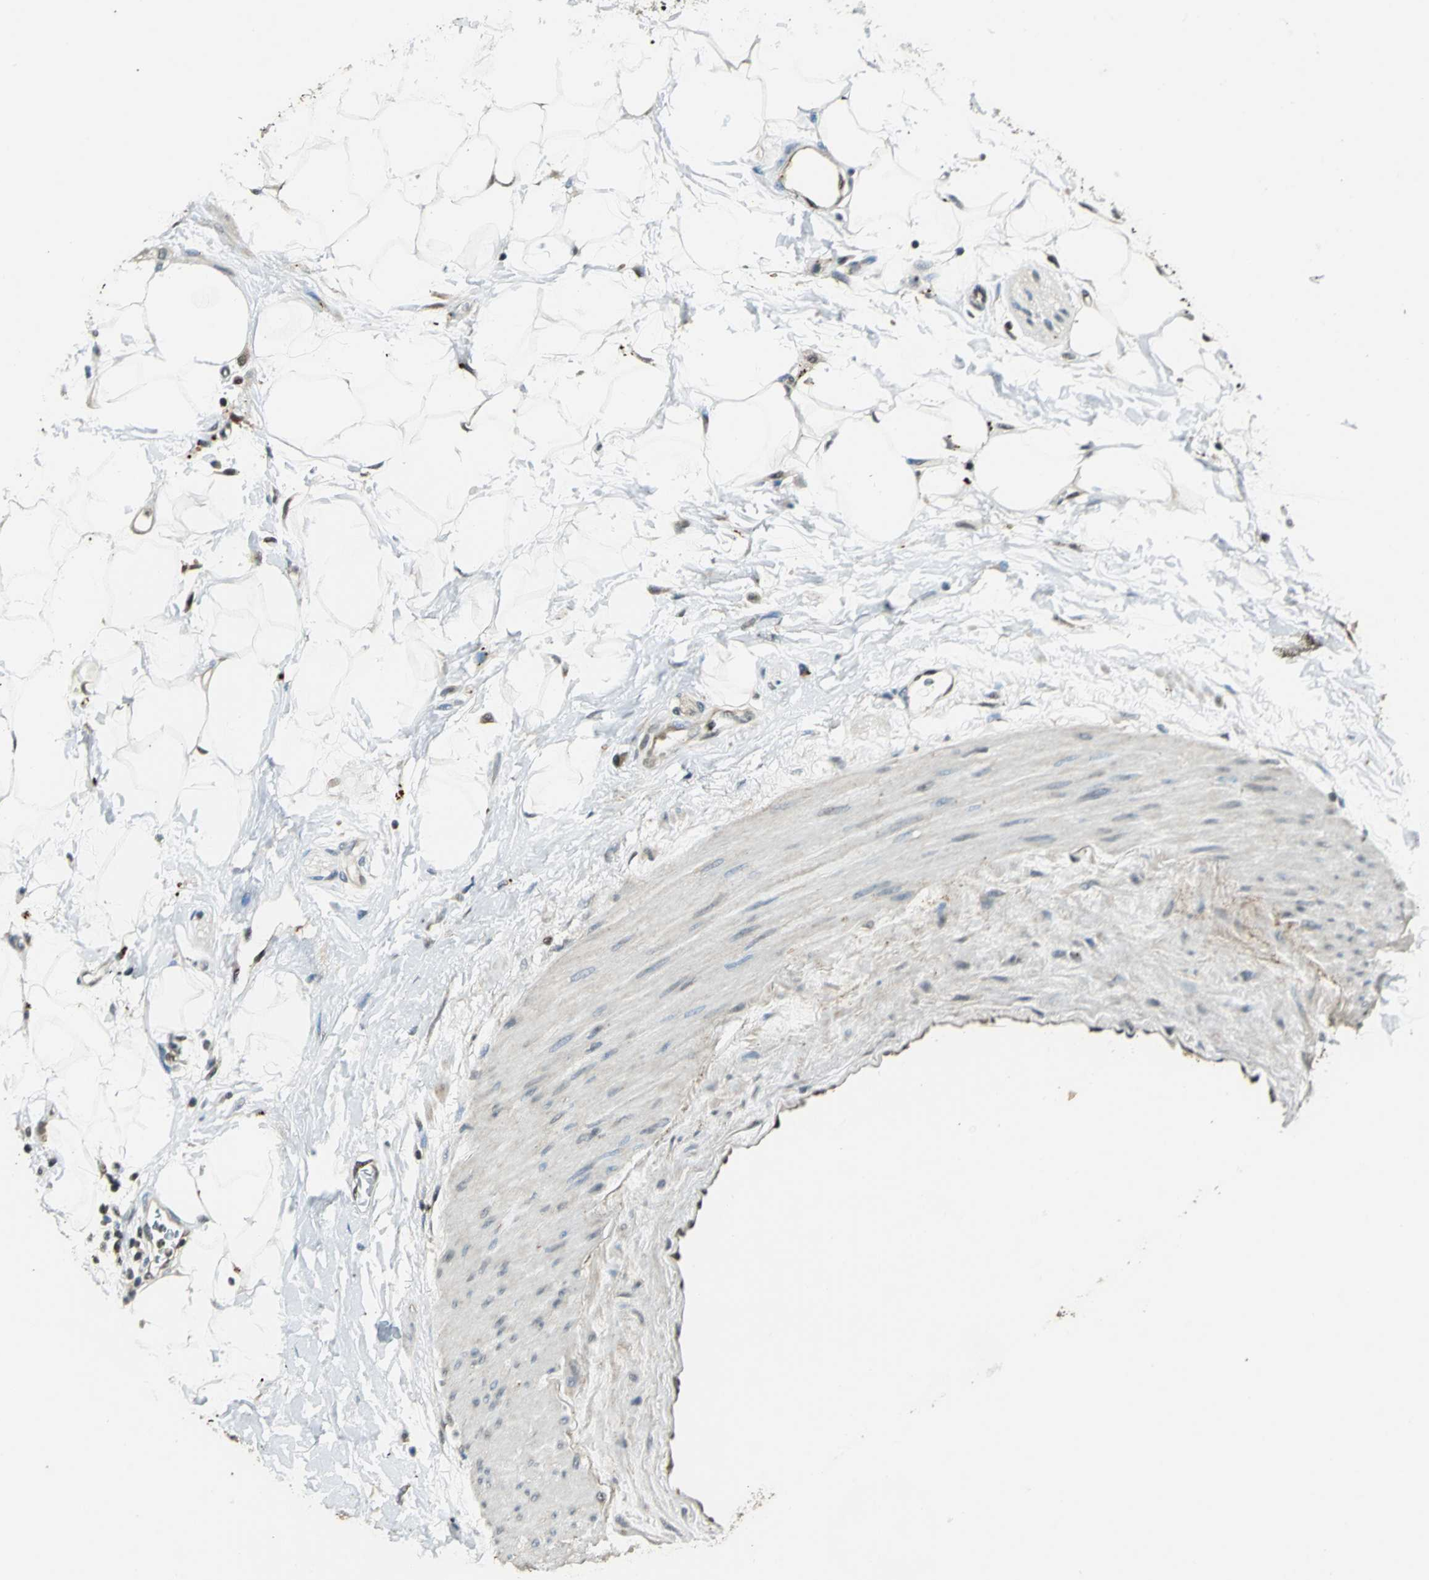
{"staining": {"intensity": "negative", "quantity": "none", "location": "none"}, "tissue": "adipose tissue", "cell_type": "Adipocytes", "image_type": "normal", "snomed": [{"axis": "morphology", "description": "Normal tissue, NOS"}, {"axis": "morphology", "description": "Urothelial carcinoma, High grade"}, {"axis": "topography", "description": "Vascular tissue"}, {"axis": "topography", "description": "Urinary bladder"}], "caption": "The image exhibits no significant positivity in adipocytes of adipose tissue. (IHC, brightfield microscopy, high magnification).", "gene": "PPP1R13L", "patient": {"sex": "female", "age": 56}}